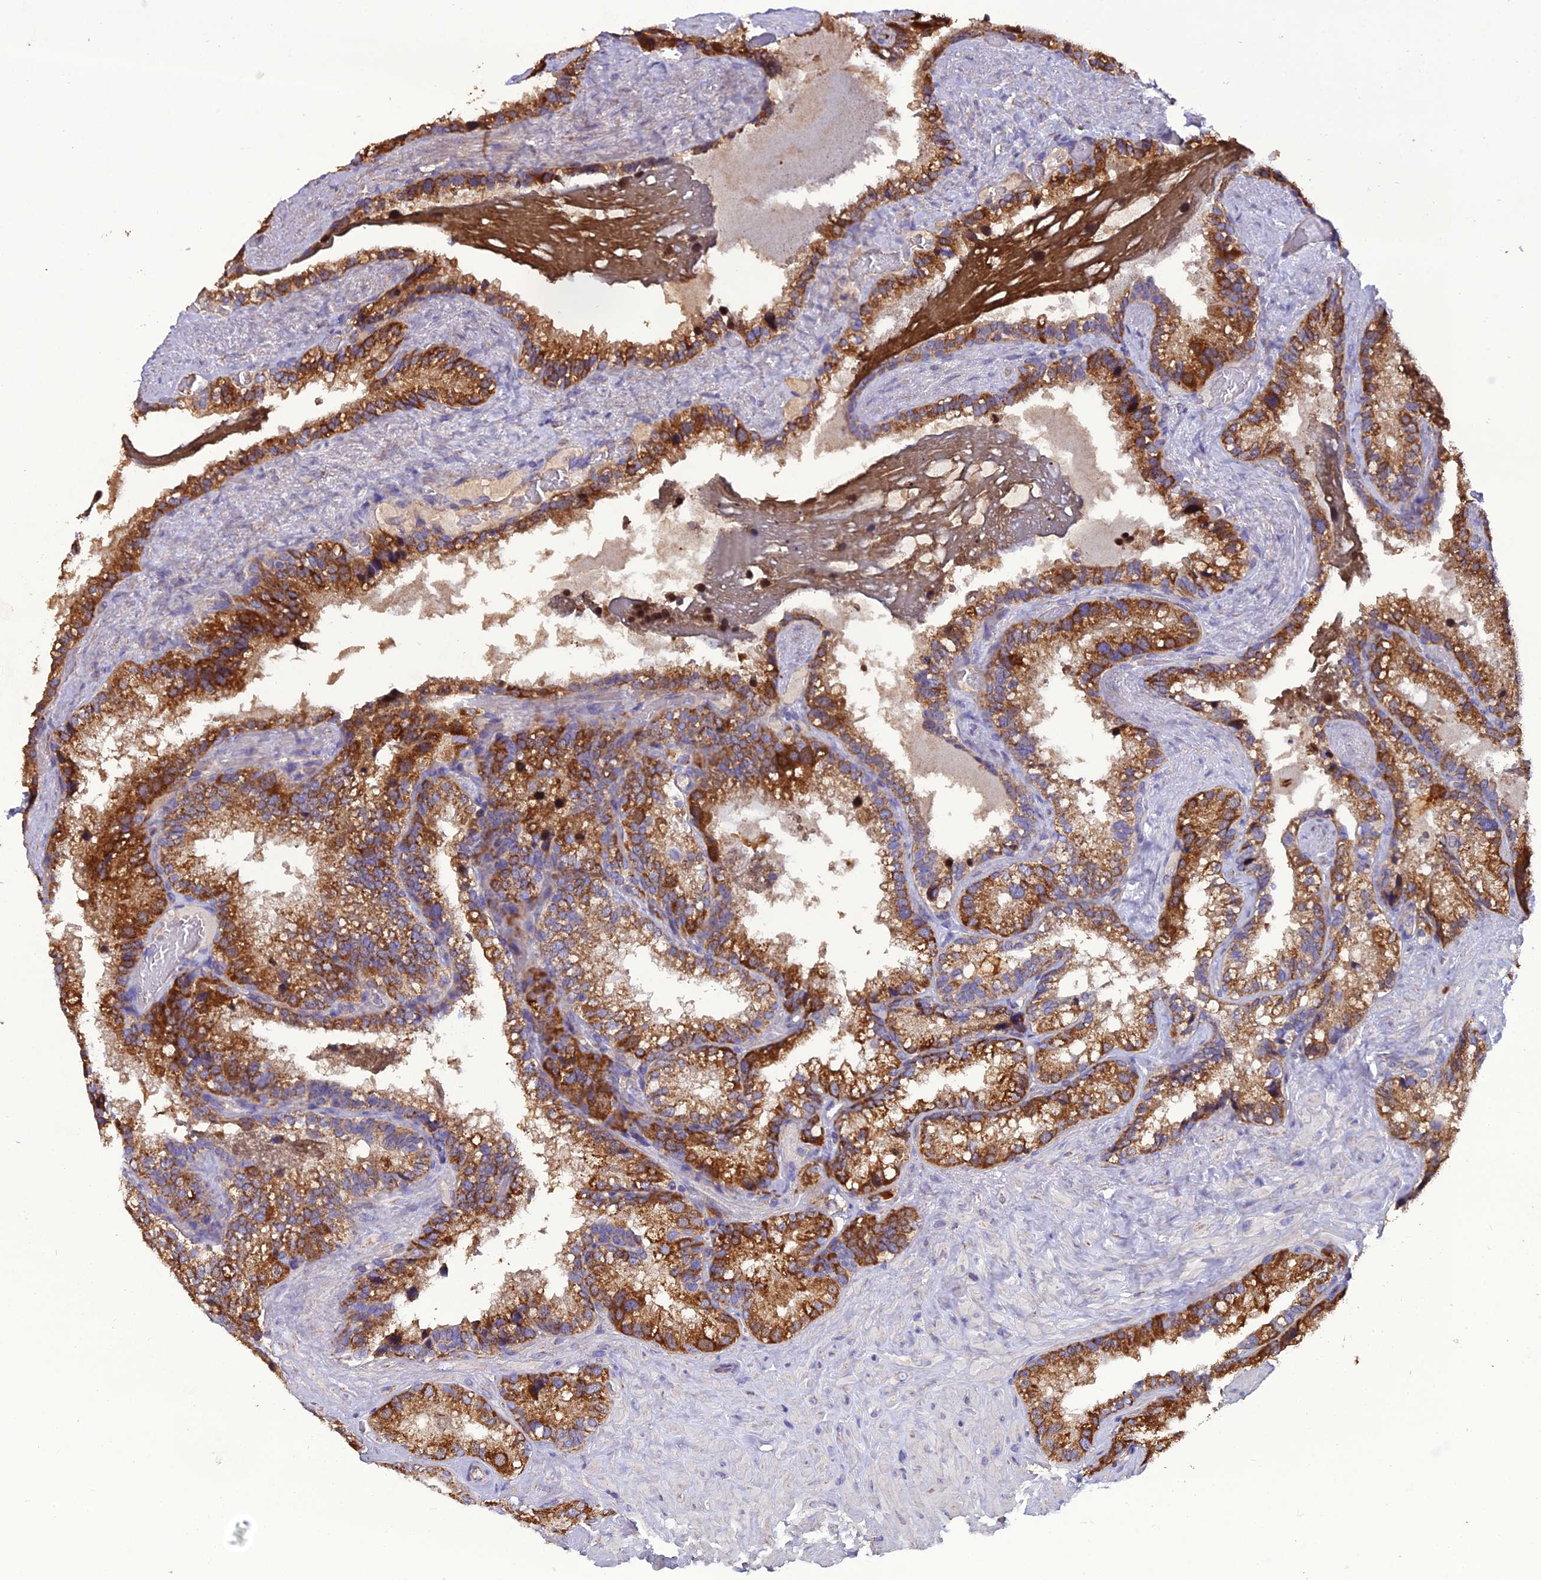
{"staining": {"intensity": "strong", "quantity": ">75%", "location": "cytoplasmic/membranous"}, "tissue": "seminal vesicle", "cell_type": "Glandular cells", "image_type": "normal", "snomed": [{"axis": "morphology", "description": "Normal tissue, NOS"}, {"axis": "topography", "description": "Prostate"}, {"axis": "topography", "description": "Seminal veicle"}], "caption": "Brown immunohistochemical staining in unremarkable seminal vesicle shows strong cytoplasmic/membranous positivity in about >75% of glandular cells.", "gene": "GPD1", "patient": {"sex": "male", "age": 68}}